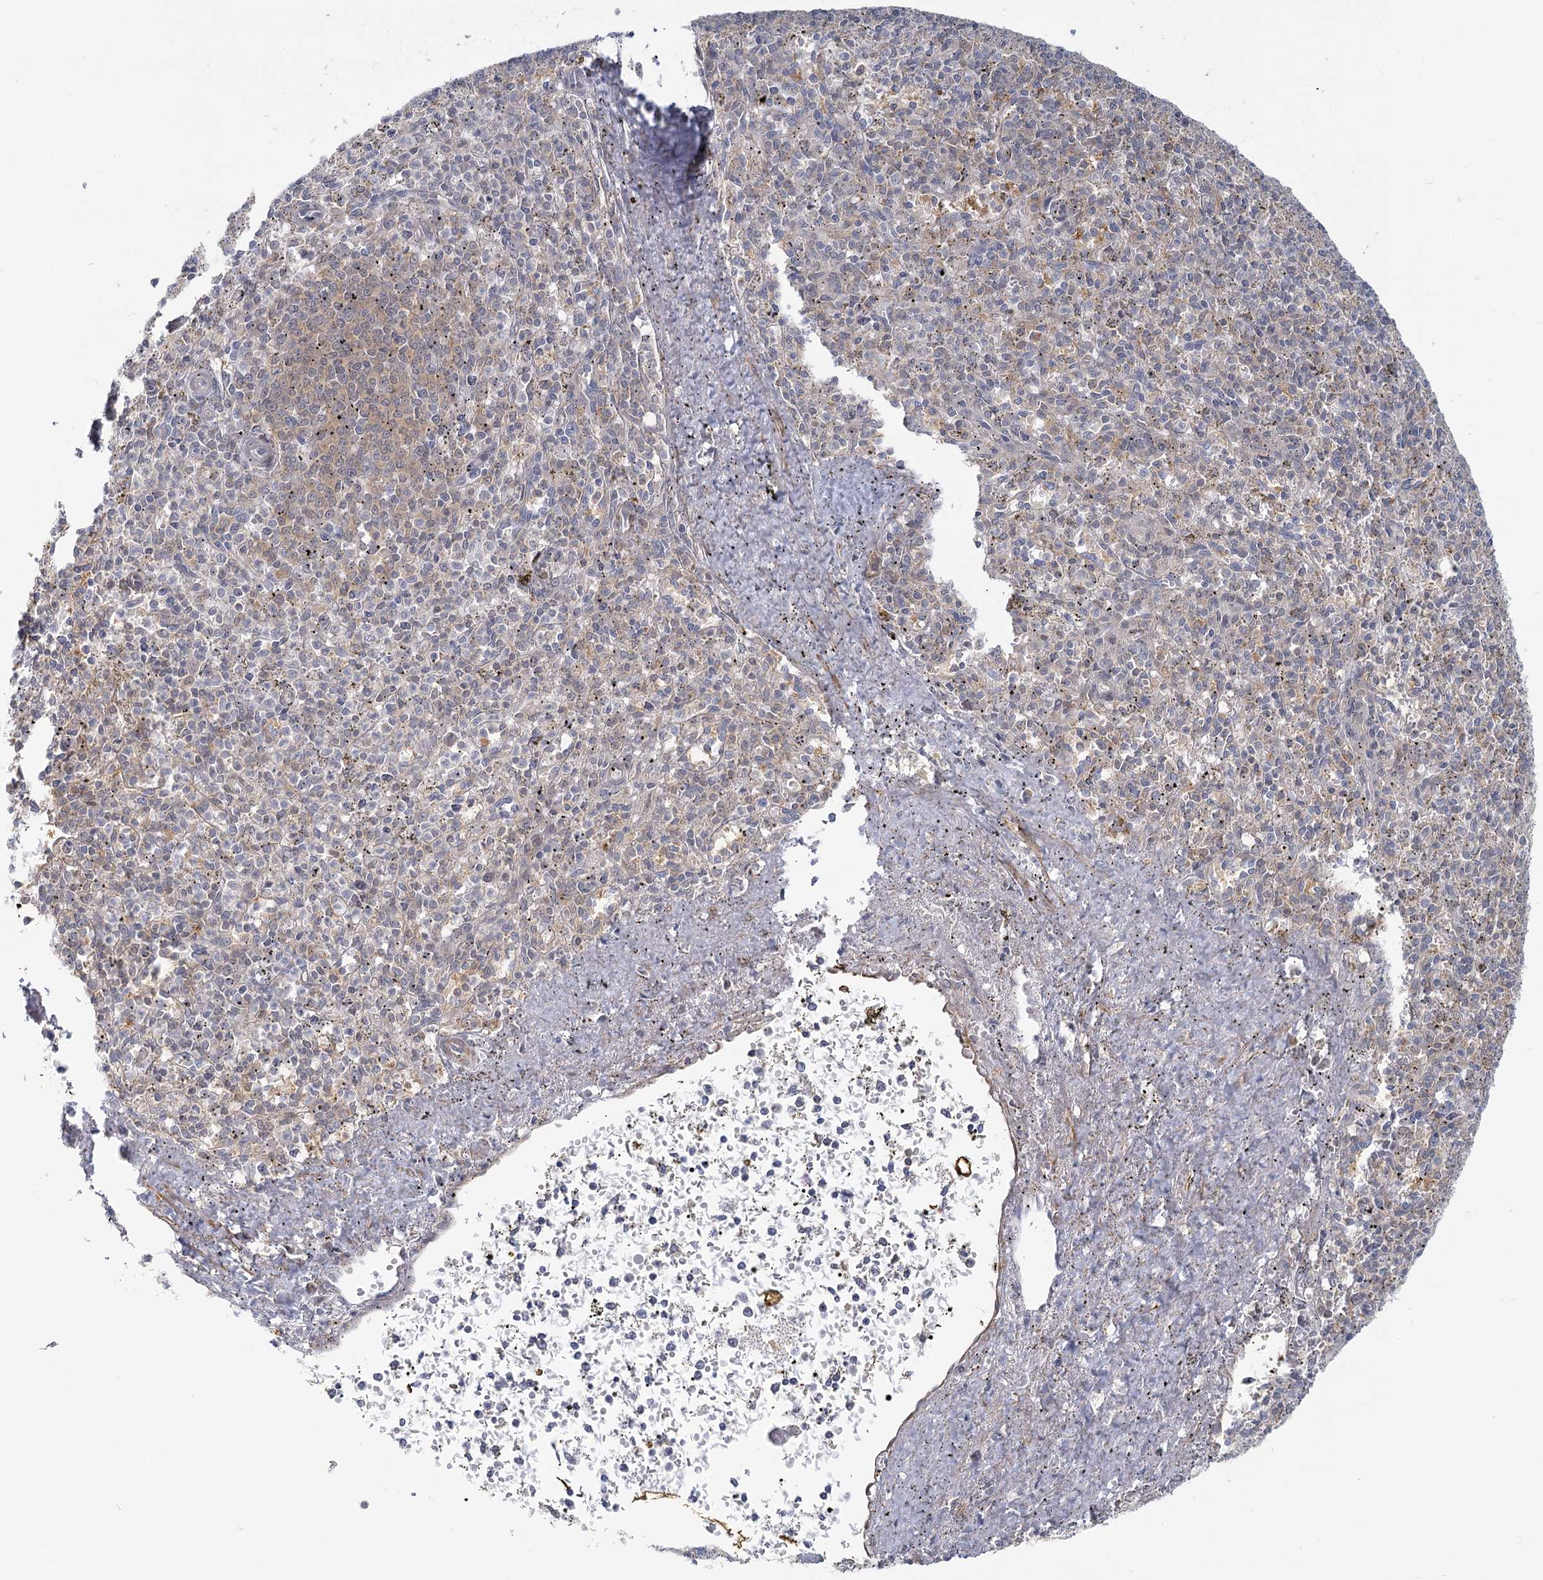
{"staining": {"intensity": "weak", "quantity": "<25%", "location": "cytoplasmic/membranous"}, "tissue": "spleen", "cell_type": "Cells in red pulp", "image_type": "normal", "snomed": [{"axis": "morphology", "description": "Normal tissue, NOS"}, {"axis": "topography", "description": "Spleen"}], "caption": "Cells in red pulp show no significant expression in unremarkable spleen. (DAB (3,3'-diaminobenzidine) immunohistochemistry visualized using brightfield microscopy, high magnification).", "gene": "USP11", "patient": {"sex": "male", "age": 72}}